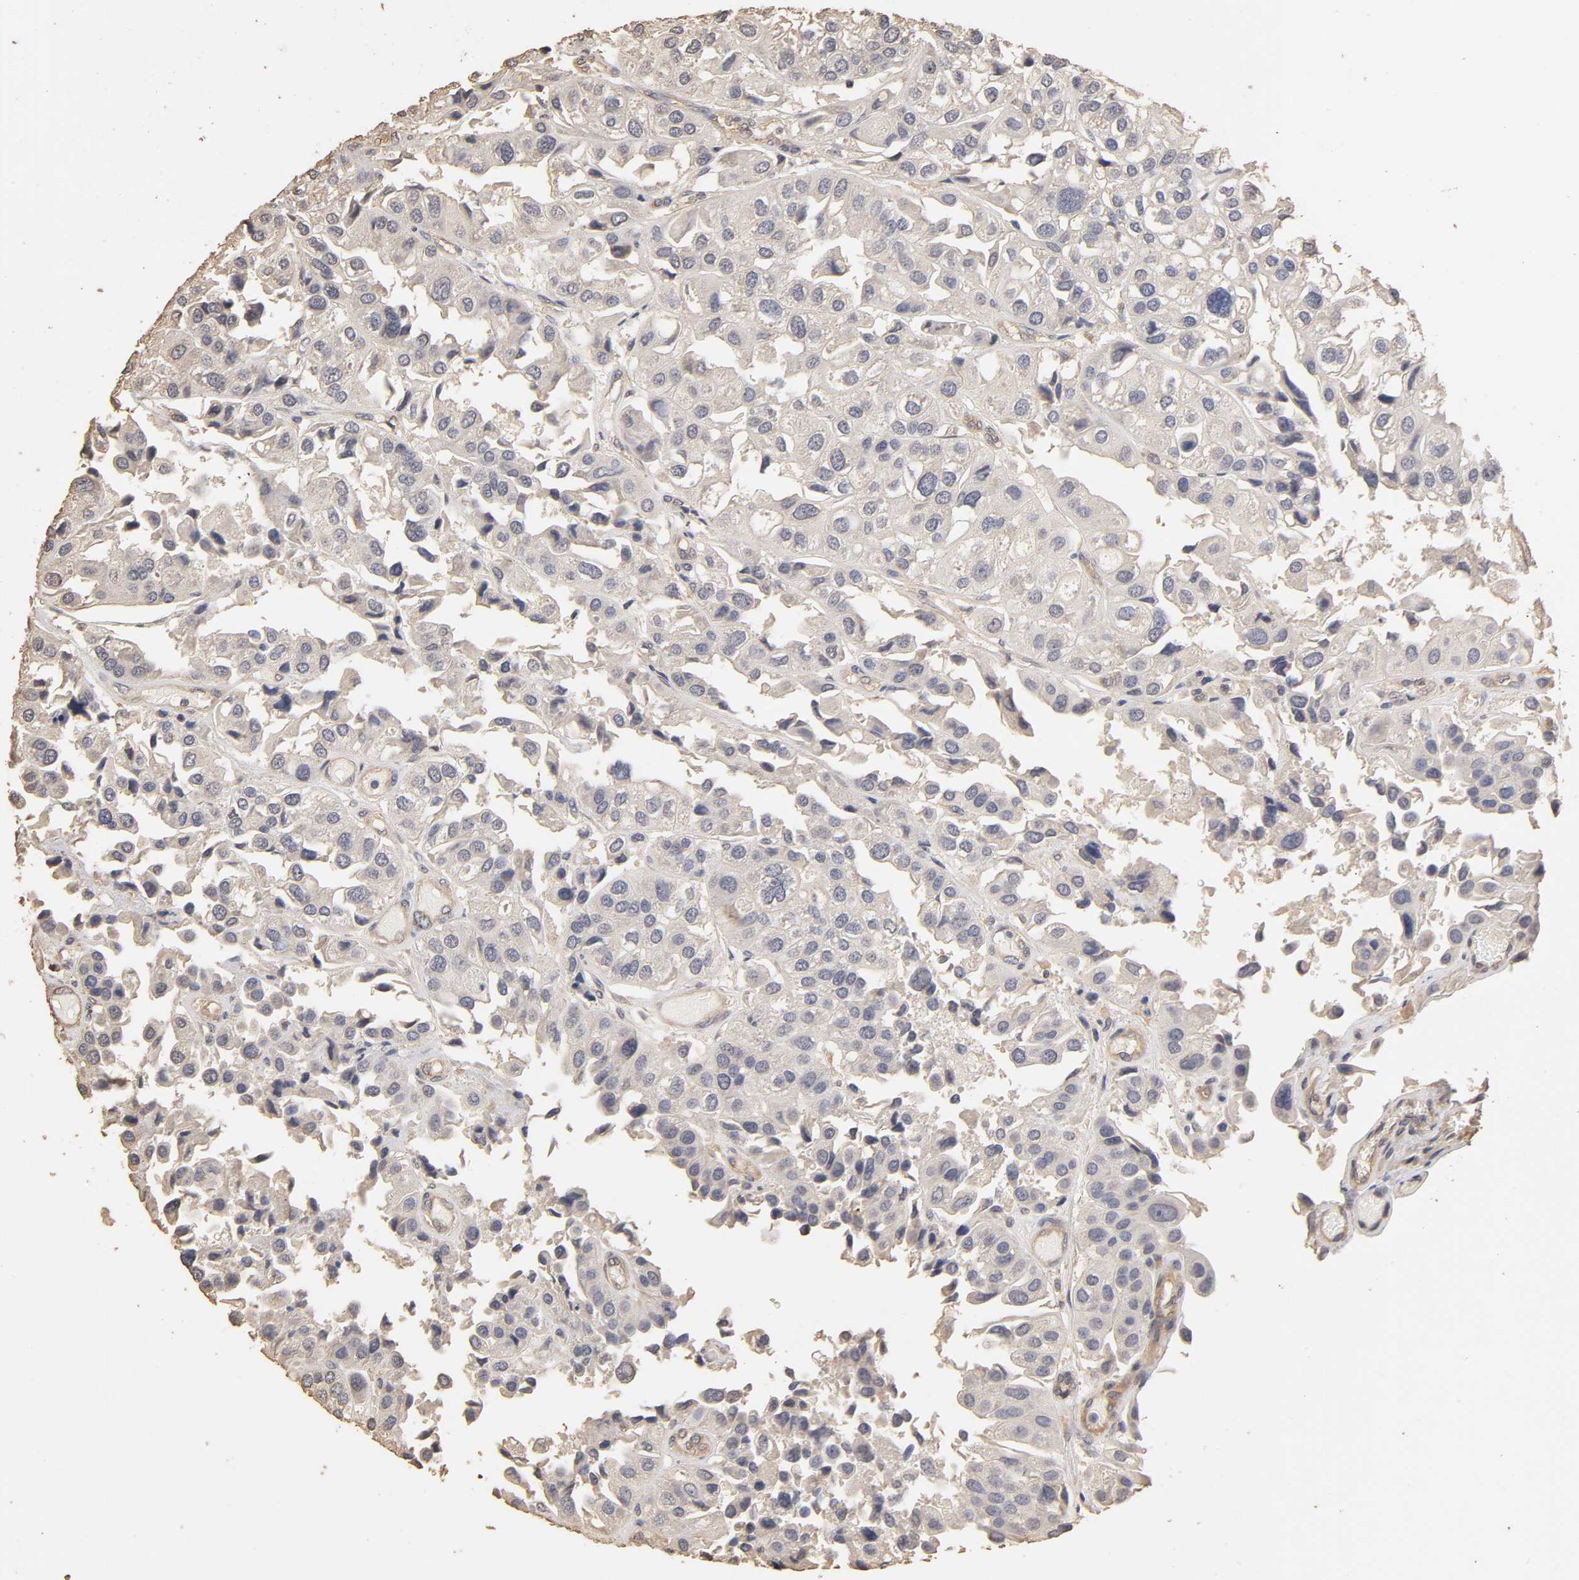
{"staining": {"intensity": "negative", "quantity": "none", "location": "none"}, "tissue": "urothelial cancer", "cell_type": "Tumor cells", "image_type": "cancer", "snomed": [{"axis": "morphology", "description": "Urothelial carcinoma, High grade"}, {"axis": "topography", "description": "Urinary bladder"}], "caption": "A high-resolution micrograph shows immunohistochemistry staining of high-grade urothelial carcinoma, which demonstrates no significant expression in tumor cells.", "gene": "VSIG4", "patient": {"sex": "female", "age": 64}}